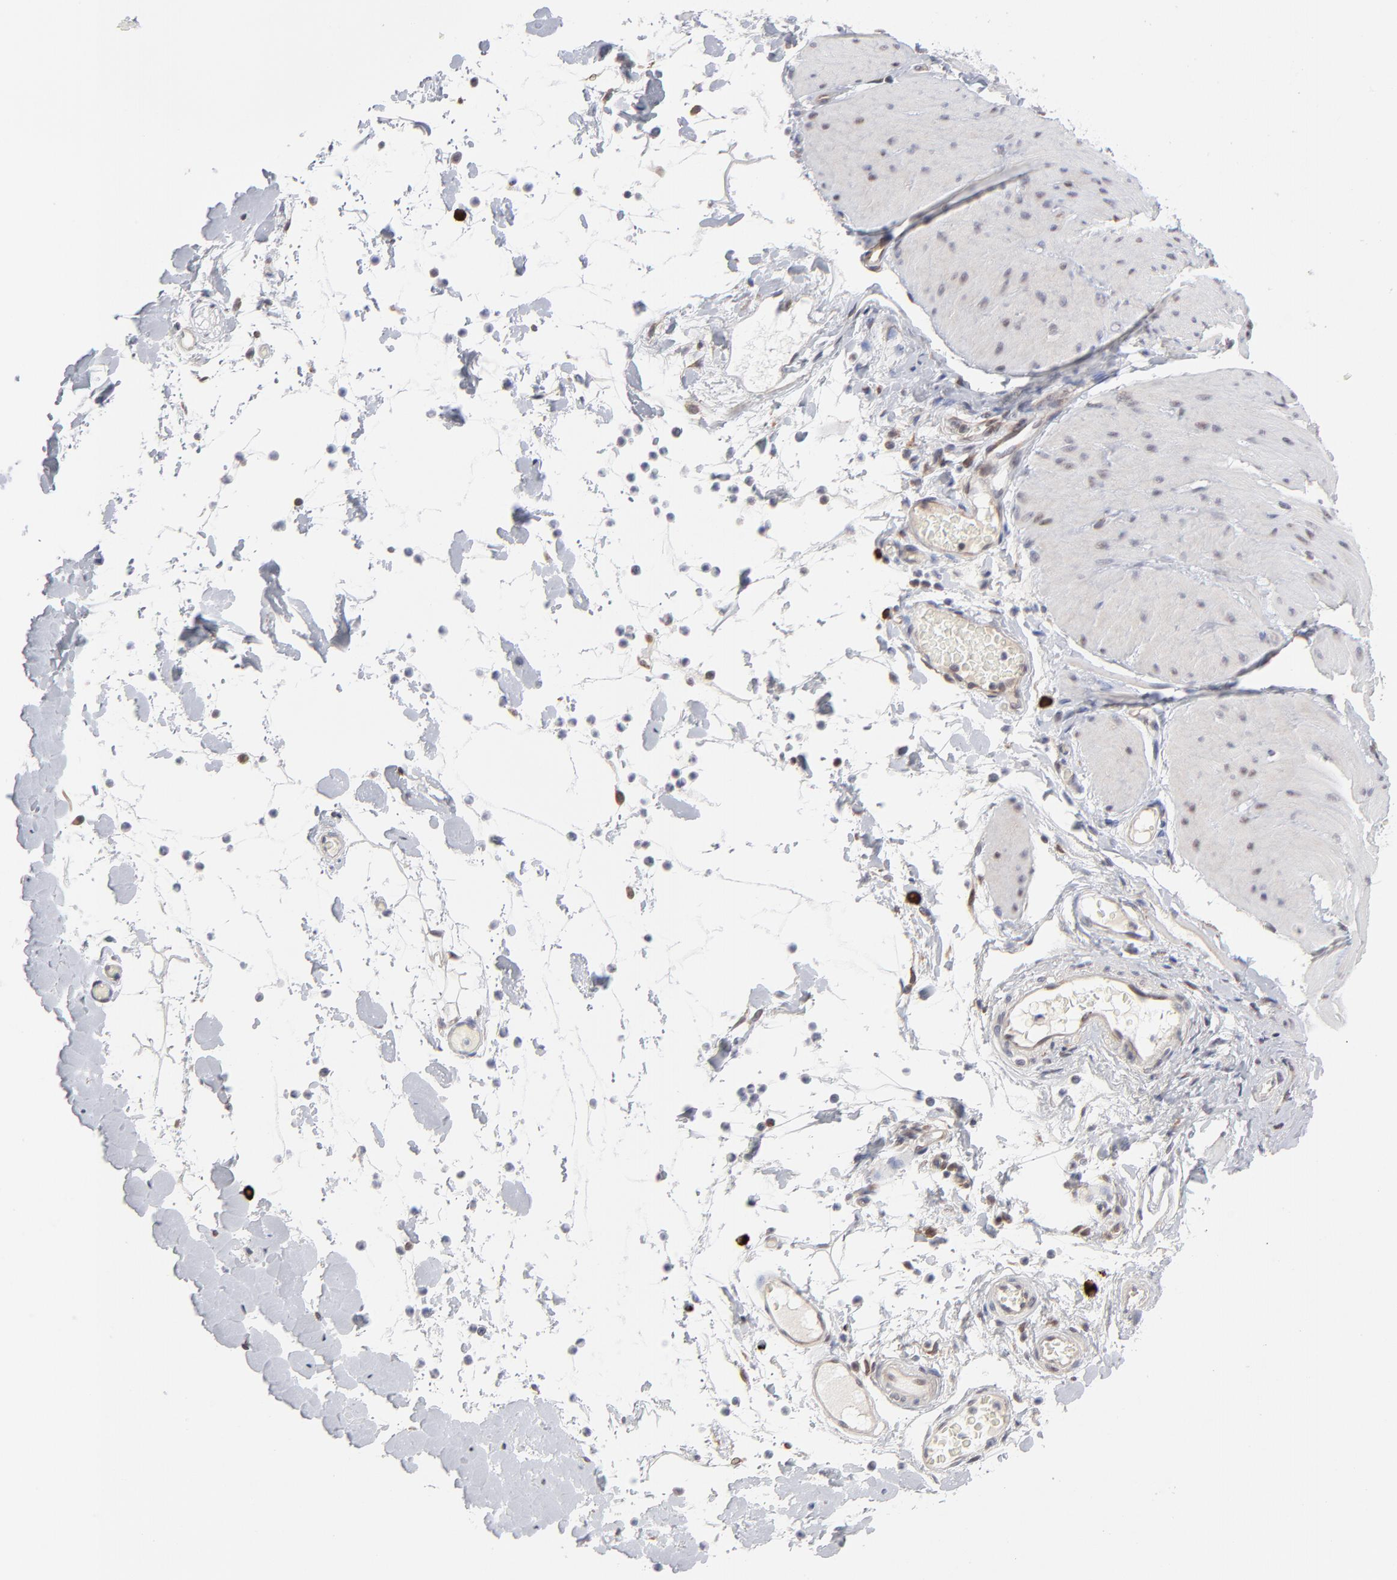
{"staining": {"intensity": "negative", "quantity": "none", "location": "none"}, "tissue": "smooth muscle", "cell_type": "Smooth muscle cells", "image_type": "normal", "snomed": [{"axis": "morphology", "description": "Normal tissue, NOS"}, {"axis": "topography", "description": "Smooth muscle"}, {"axis": "topography", "description": "Colon"}], "caption": "There is no significant staining in smooth muscle cells of smooth muscle. (Stains: DAB immunohistochemistry with hematoxylin counter stain, Microscopy: brightfield microscopy at high magnification).", "gene": "NBN", "patient": {"sex": "male", "age": 67}}